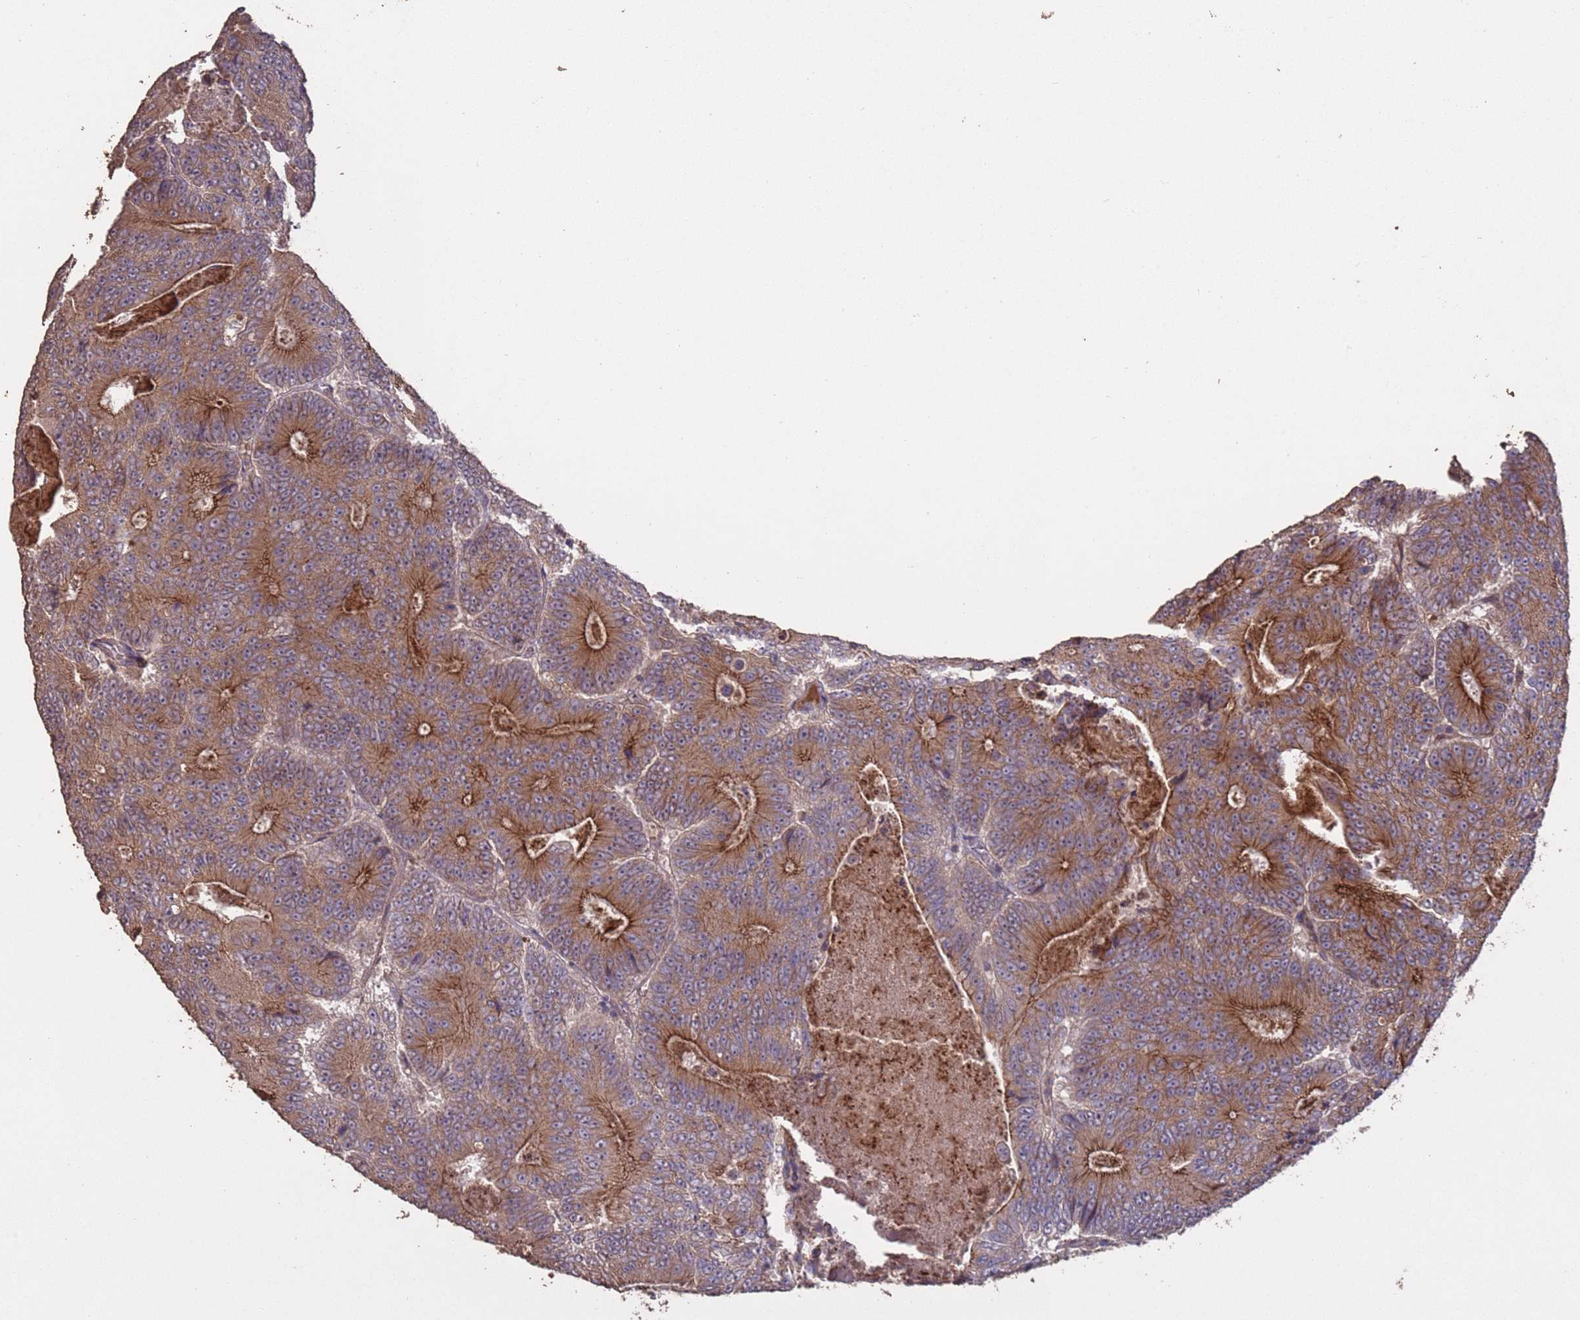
{"staining": {"intensity": "strong", "quantity": ">75%", "location": "cytoplasmic/membranous"}, "tissue": "colorectal cancer", "cell_type": "Tumor cells", "image_type": "cancer", "snomed": [{"axis": "morphology", "description": "Adenocarcinoma, NOS"}, {"axis": "topography", "description": "Colon"}], "caption": "Strong cytoplasmic/membranous staining for a protein is appreciated in approximately >75% of tumor cells of adenocarcinoma (colorectal) using IHC.", "gene": "SLC9B2", "patient": {"sex": "male", "age": 83}}